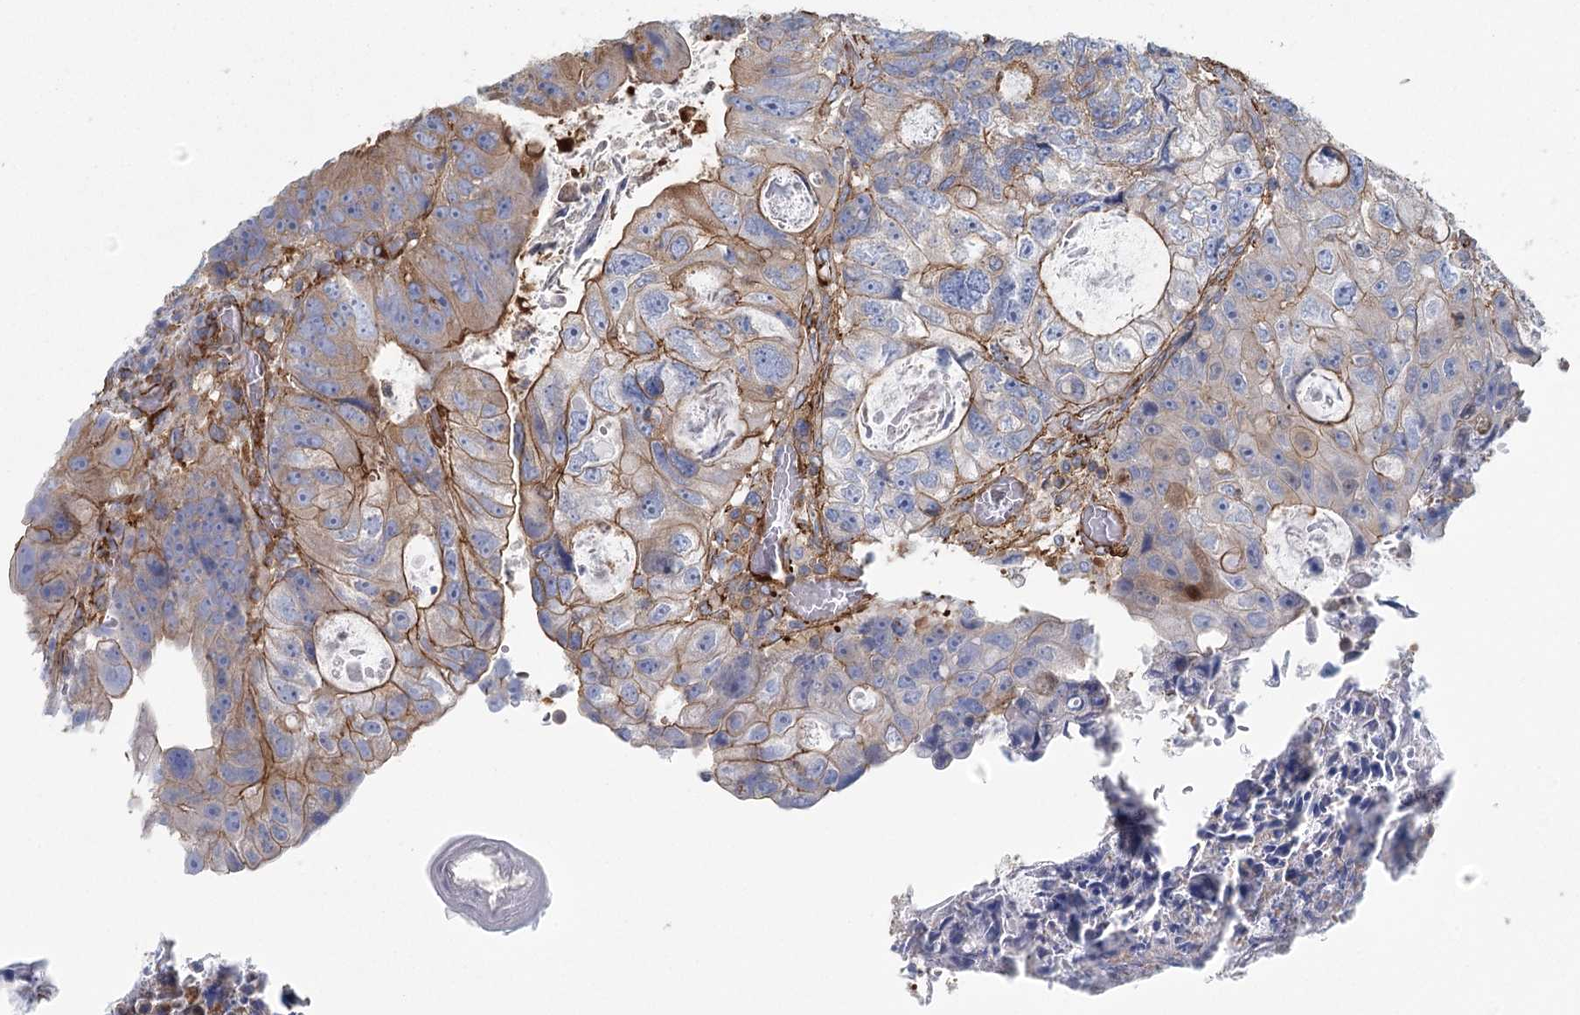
{"staining": {"intensity": "moderate", "quantity": ">75%", "location": "cytoplasmic/membranous"}, "tissue": "colorectal cancer", "cell_type": "Tumor cells", "image_type": "cancer", "snomed": [{"axis": "morphology", "description": "Adenocarcinoma, NOS"}, {"axis": "topography", "description": "Rectum"}], "caption": "A medium amount of moderate cytoplasmic/membranous expression is seen in about >75% of tumor cells in colorectal cancer (adenocarcinoma) tissue.", "gene": "IFT46", "patient": {"sex": "male", "age": 59}}